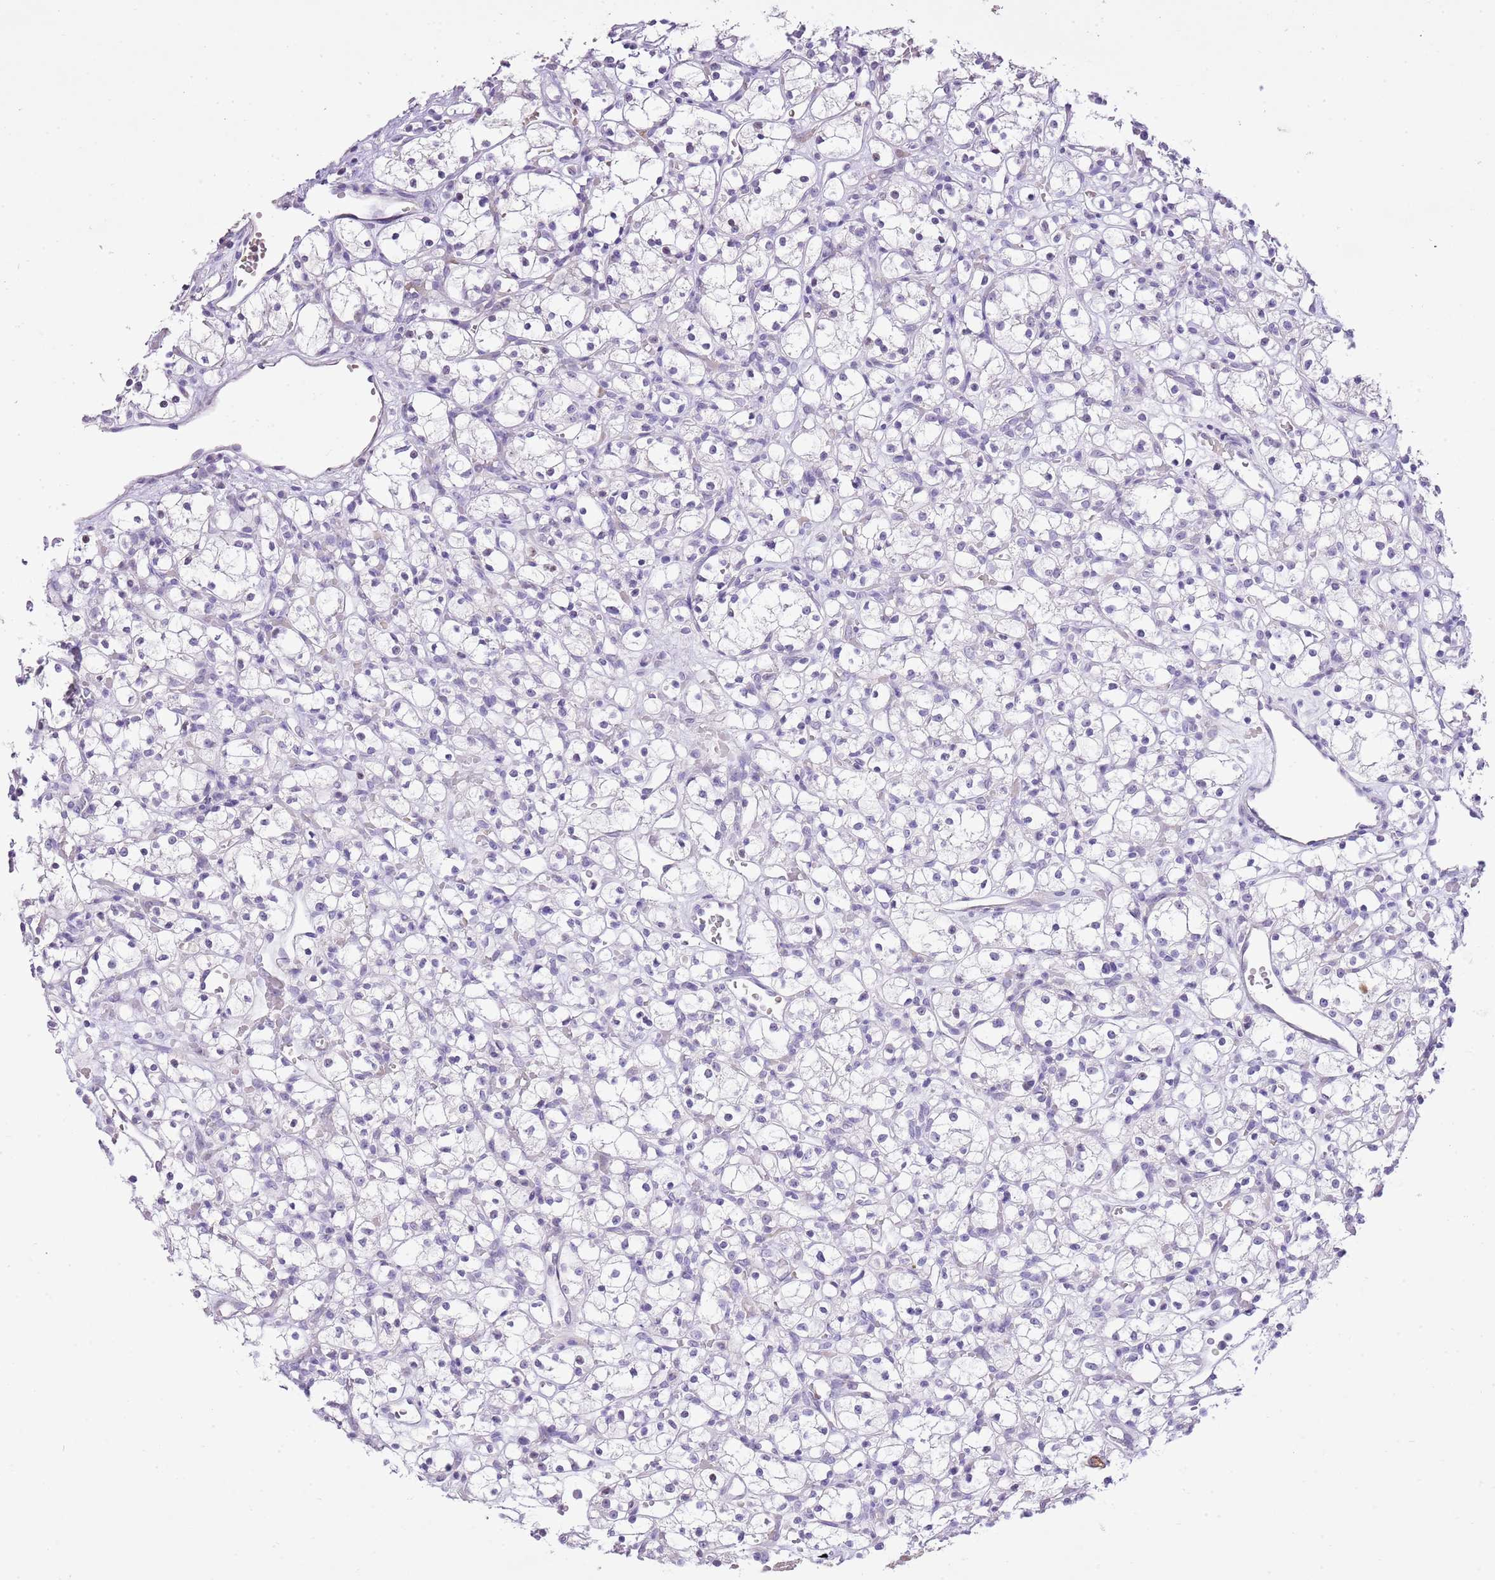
{"staining": {"intensity": "negative", "quantity": "none", "location": "none"}, "tissue": "renal cancer", "cell_type": "Tumor cells", "image_type": "cancer", "snomed": [{"axis": "morphology", "description": "Adenocarcinoma, NOS"}, {"axis": "topography", "description": "Kidney"}], "caption": "Human renal adenocarcinoma stained for a protein using immunohistochemistry reveals no positivity in tumor cells.", "gene": "XPO7", "patient": {"sex": "female", "age": 59}}